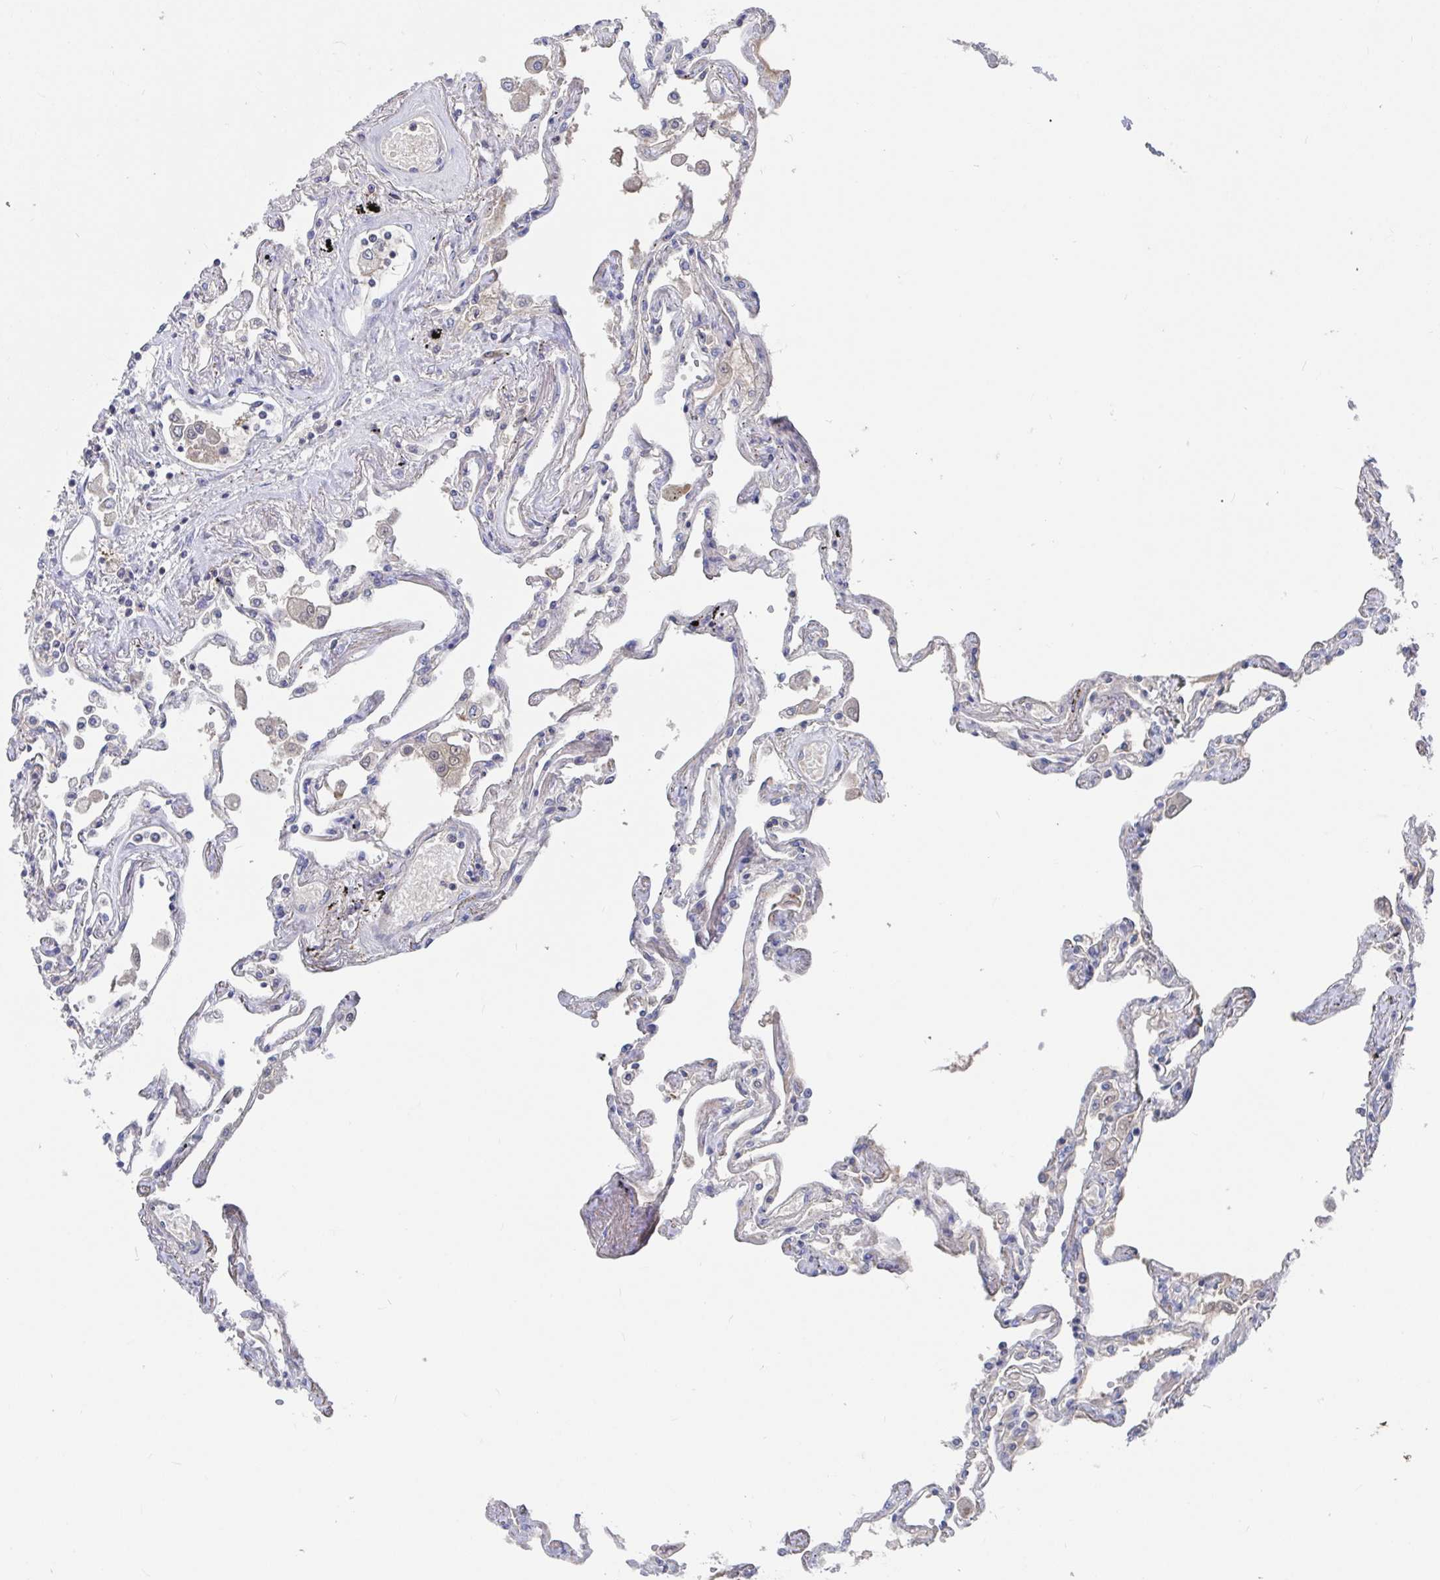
{"staining": {"intensity": "negative", "quantity": "none", "location": "none"}, "tissue": "lung", "cell_type": "Alveolar cells", "image_type": "normal", "snomed": [{"axis": "morphology", "description": "Normal tissue, NOS"}, {"axis": "morphology", "description": "Adenocarcinoma, NOS"}, {"axis": "topography", "description": "Cartilage tissue"}, {"axis": "topography", "description": "Lung"}], "caption": "Immunohistochemistry (IHC) of unremarkable lung displays no expression in alveolar cells.", "gene": "GPR148", "patient": {"sex": "female", "age": 67}}